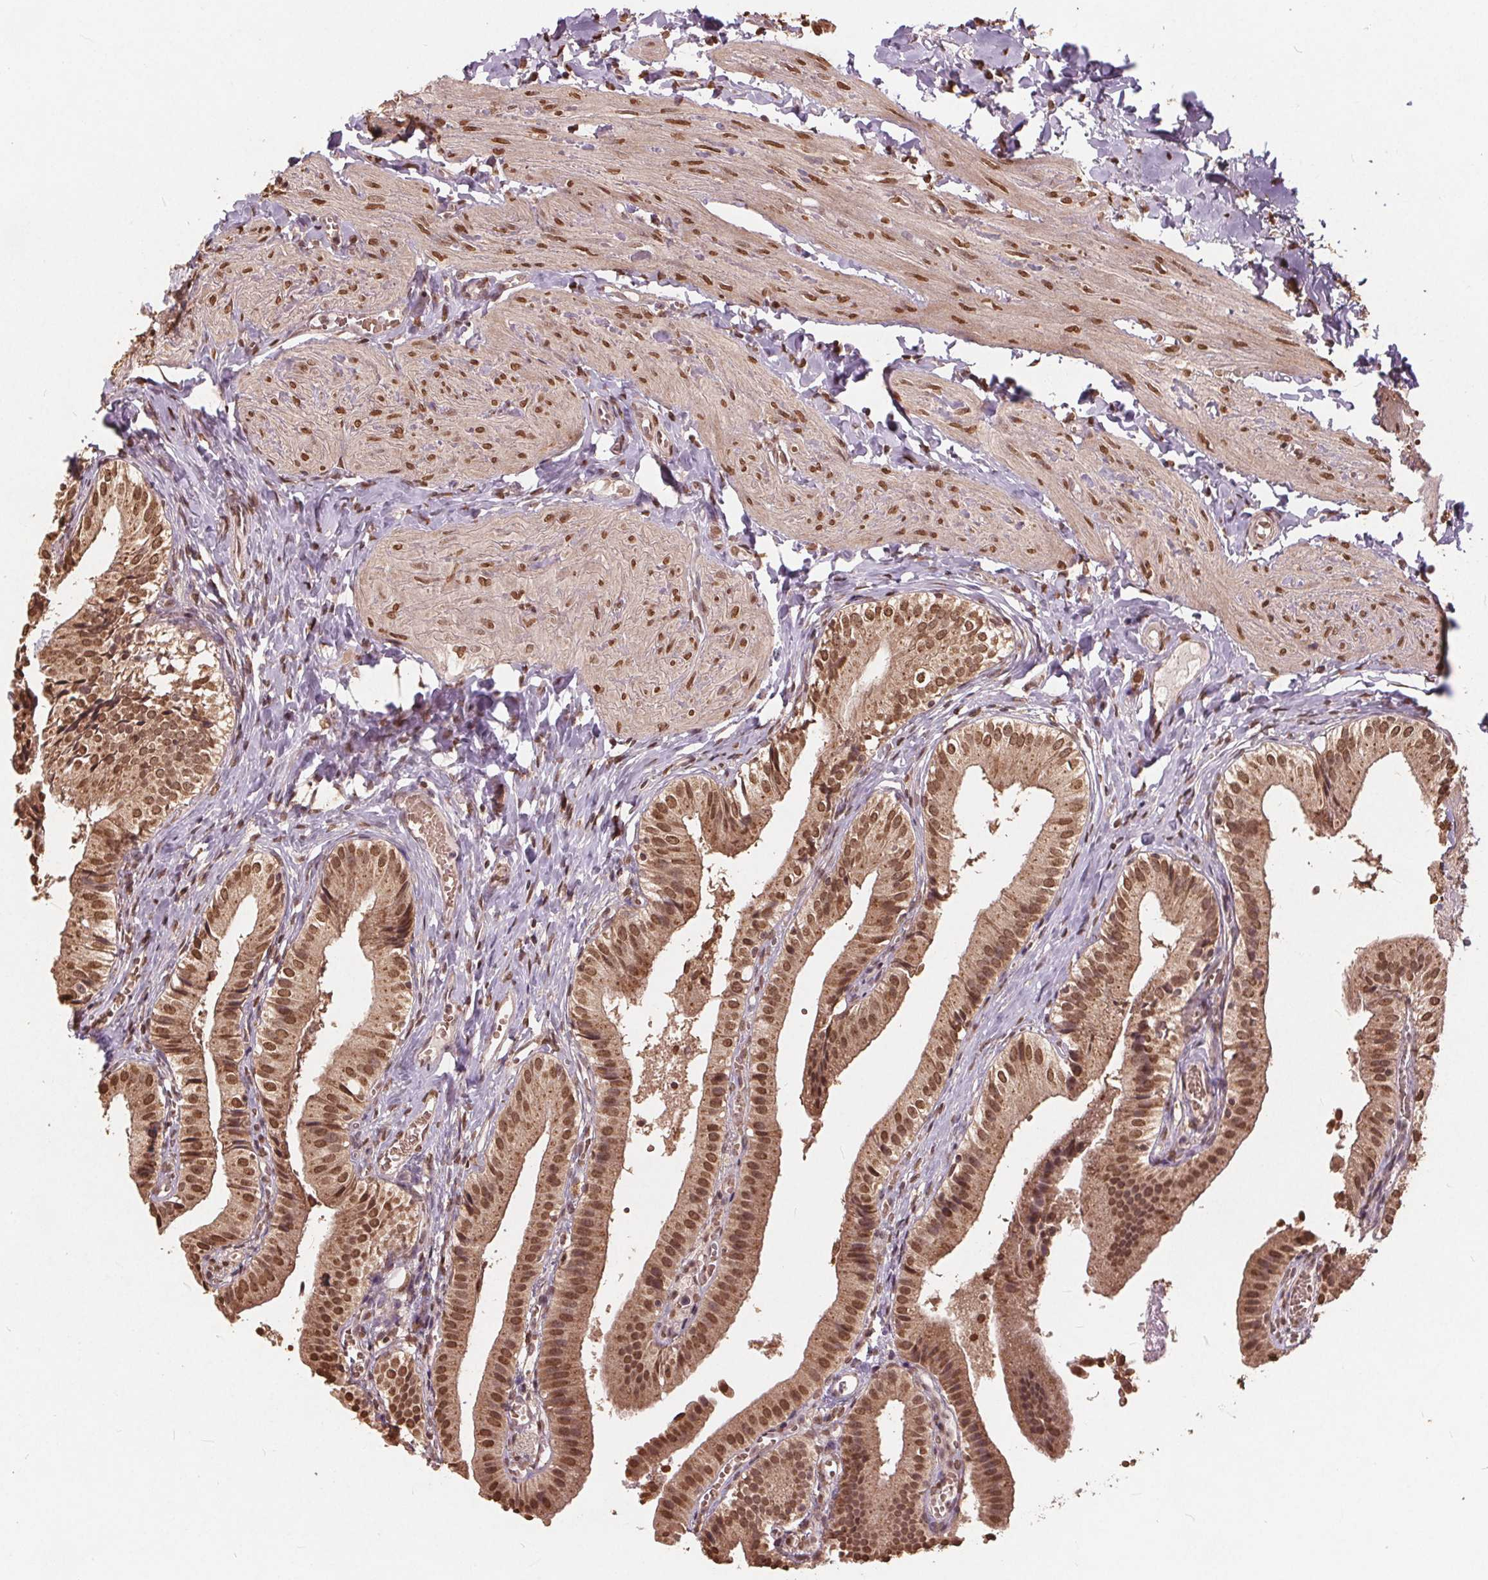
{"staining": {"intensity": "moderate", "quantity": ">75%", "location": "nuclear"}, "tissue": "gallbladder", "cell_type": "Glandular cells", "image_type": "normal", "snomed": [{"axis": "morphology", "description": "Normal tissue, NOS"}, {"axis": "topography", "description": "Gallbladder"}], "caption": "Immunohistochemistry histopathology image of benign gallbladder: human gallbladder stained using immunohistochemistry (IHC) shows medium levels of moderate protein expression localized specifically in the nuclear of glandular cells, appearing as a nuclear brown color.", "gene": "HIF1AN", "patient": {"sex": "female", "age": 47}}